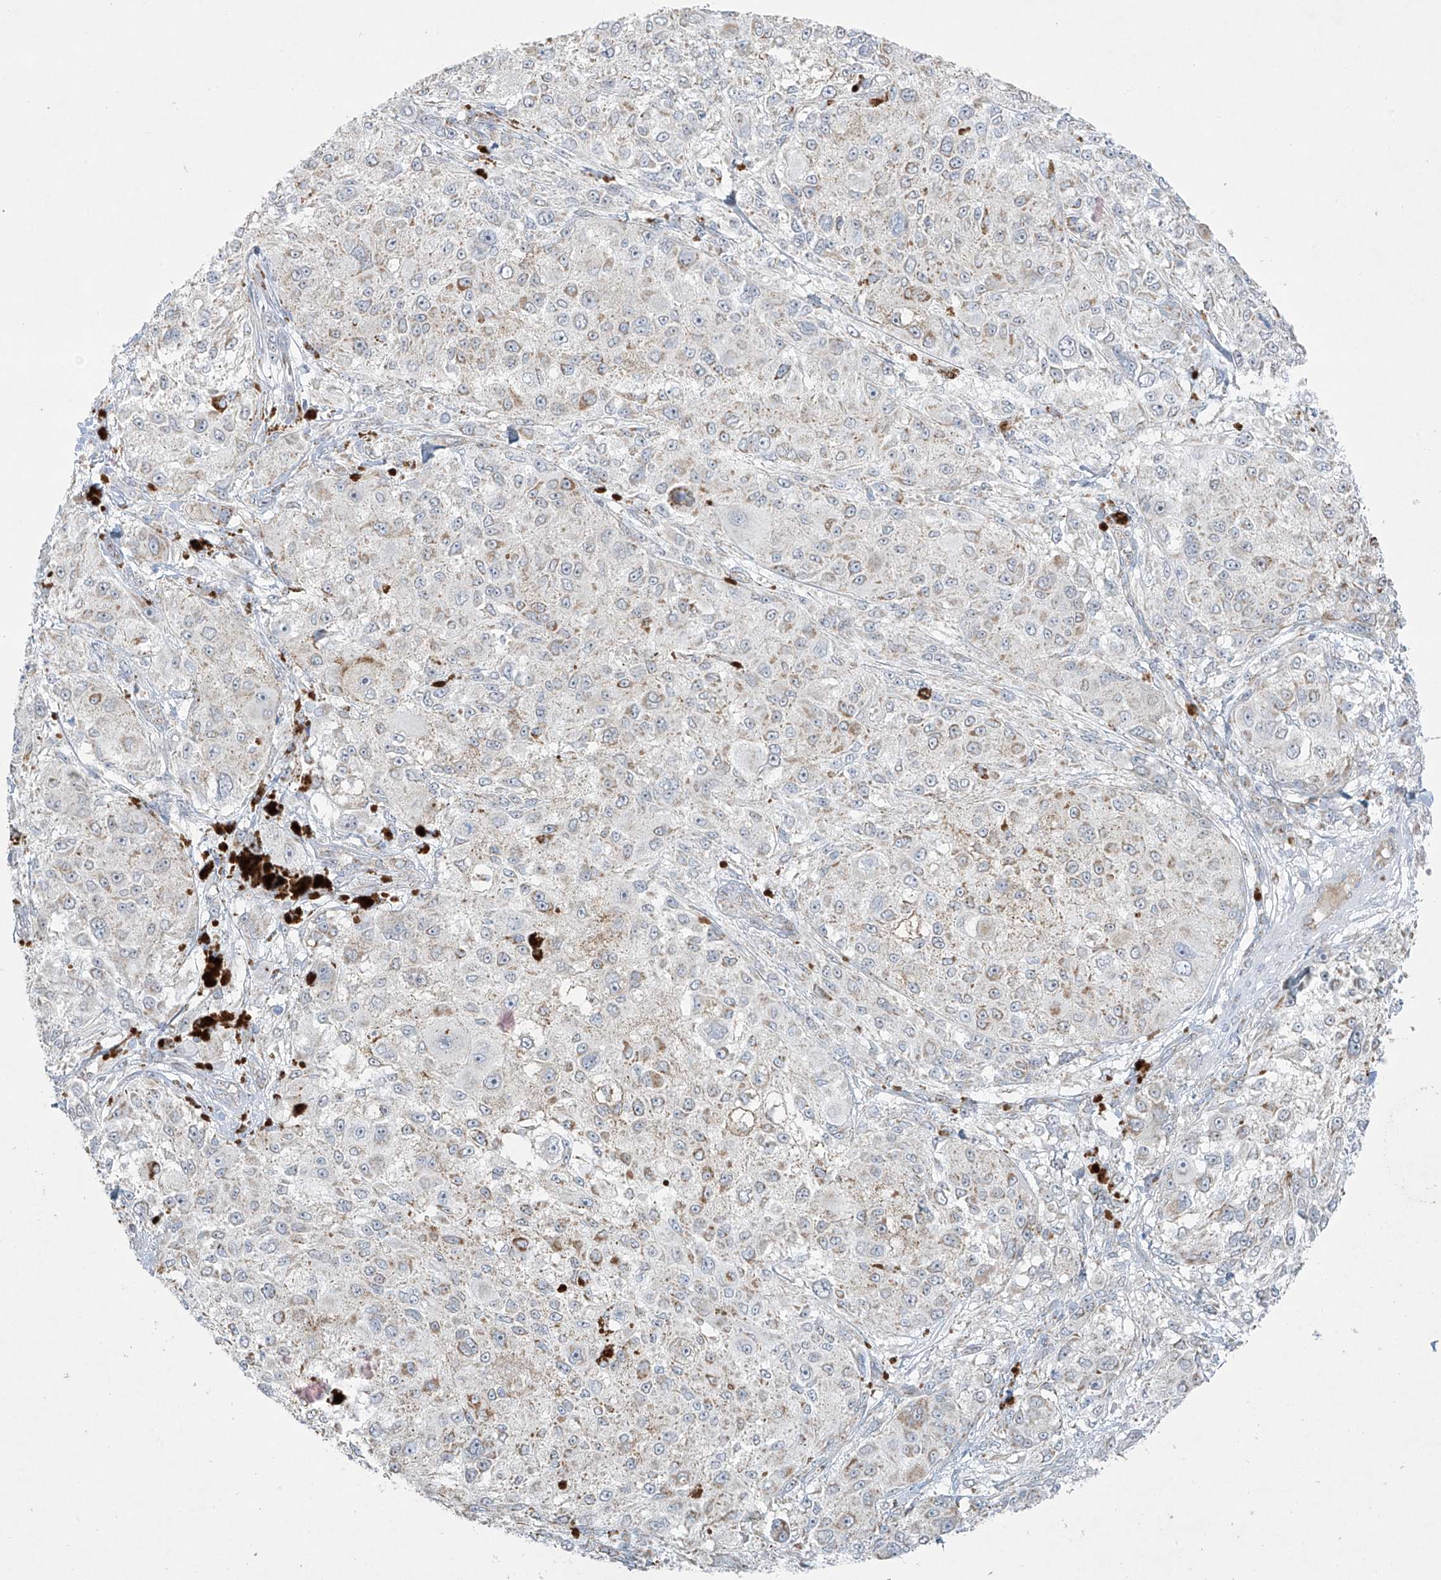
{"staining": {"intensity": "weak", "quantity": "25%-75%", "location": "cytoplasmic/membranous"}, "tissue": "melanoma", "cell_type": "Tumor cells", "image_type": "cancer", "snomed": [{"axis": "morphology", "description": "Necrosis, NOS"}, {"axis": "morphology", "description": "Malignant melanoma, NOS"}, {"axis": "topography", "description": "Skin"}], "caption": "Immunohistochemistry (DAB) staining of human melanoma exhibits weak cytoplasmic/membranous protein staining in approximately 25%-75% of tumor cells.", "gene": "SMDT1", "patient": {"sex": "female", "age": 87}}